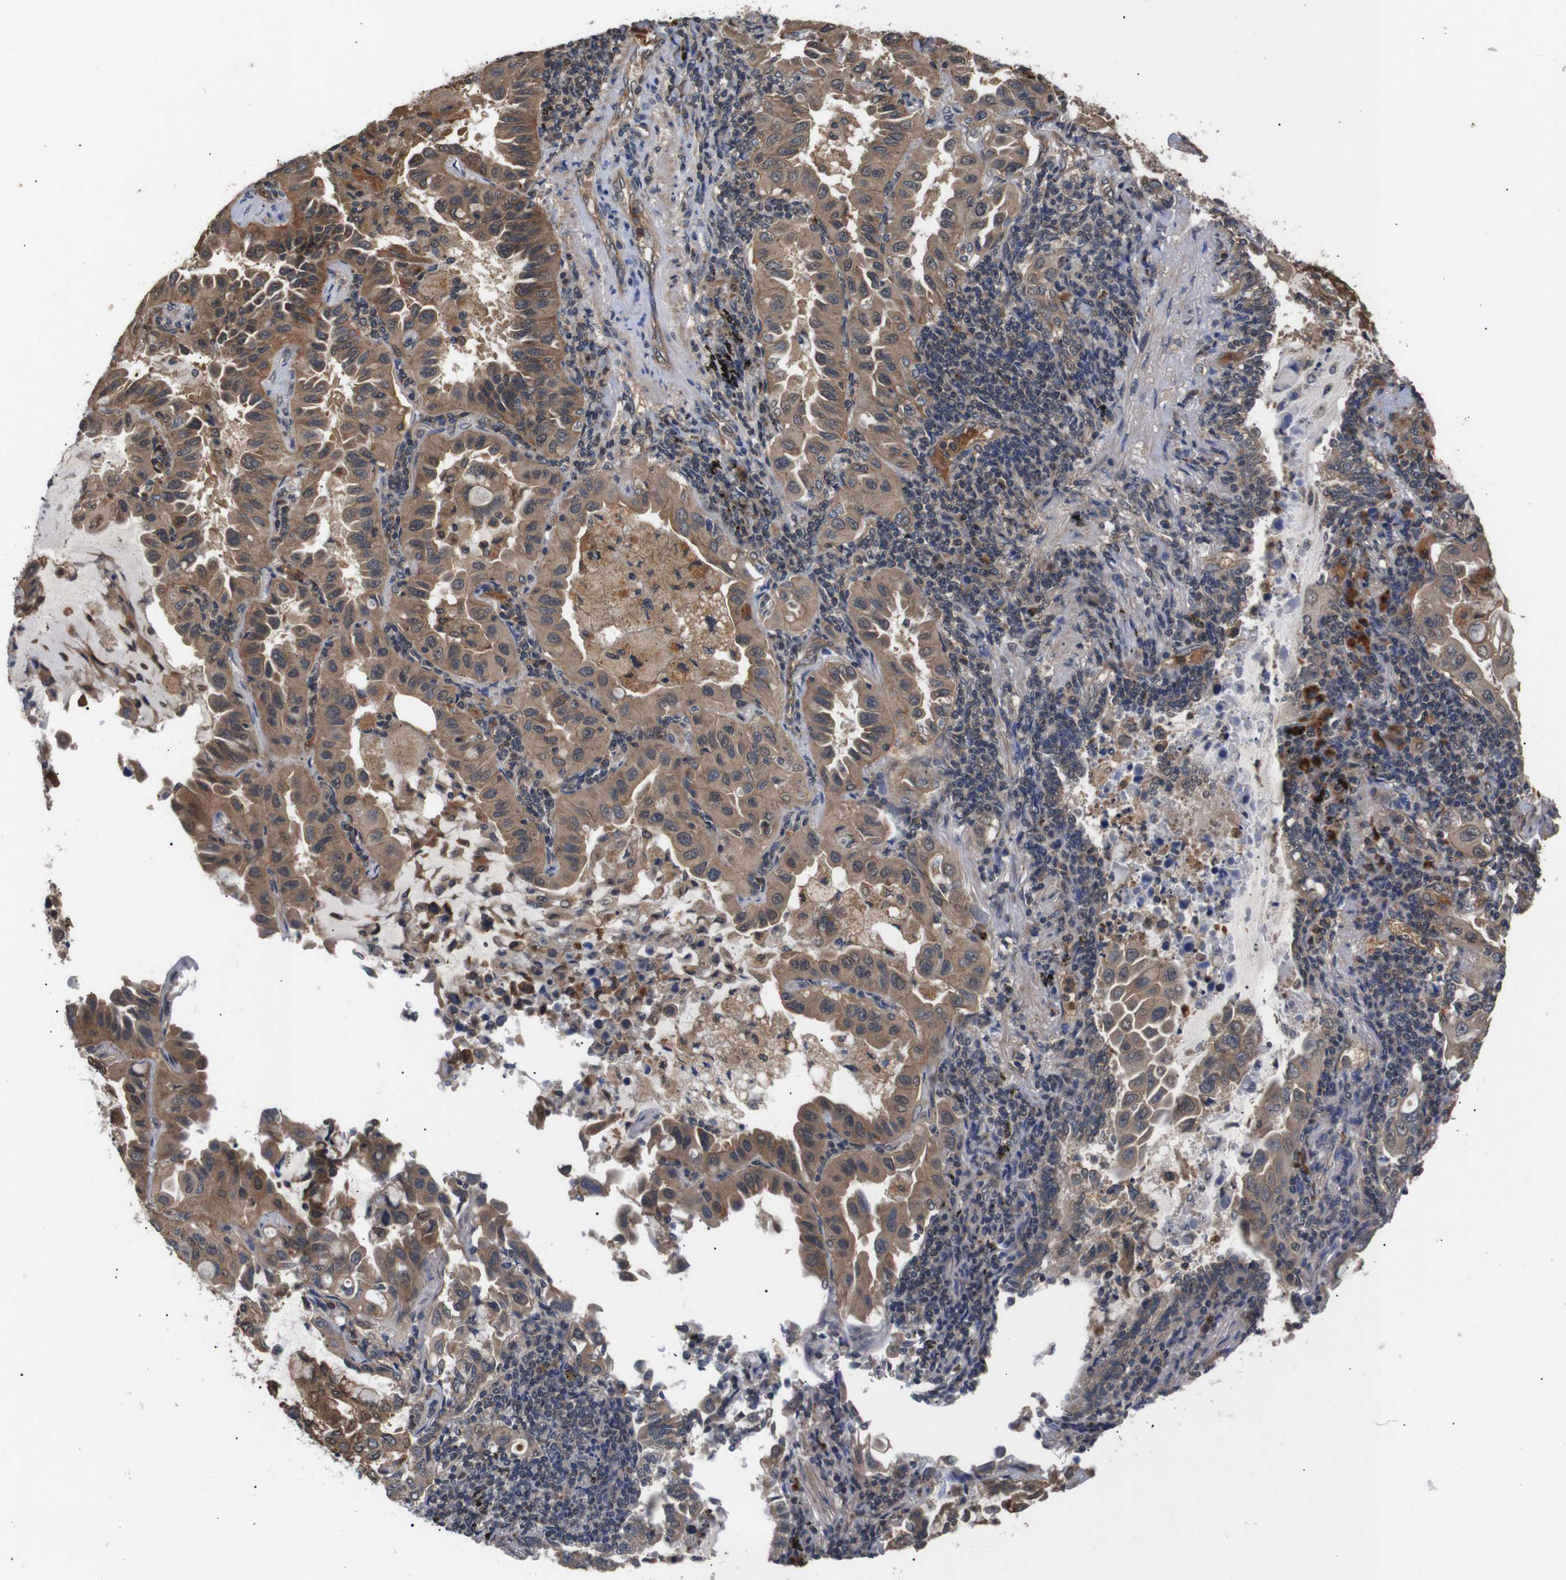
{"staining": {"intensity": "moderate", "quantity": ">75%", "location": "cytoplasmic/membranous"}, "tissue": "lung cancer", "cell_type": "Tumor cells", "image_type": "cancer", "snomed": [{"axis": "morphology", "description": "Adenocarcinoma, NOS"}, {"axis": "topography", "description": "Lung"}], "caption": "High-power microscopy captured an immunohistochemistry (IHC) micrograph of lung cancer, revealing moderate cytoplasmic/membranous staining in approximately >75% of tumor cells.", "gene": "DDR1", "patient": {"sex": "male", "age": 64}}